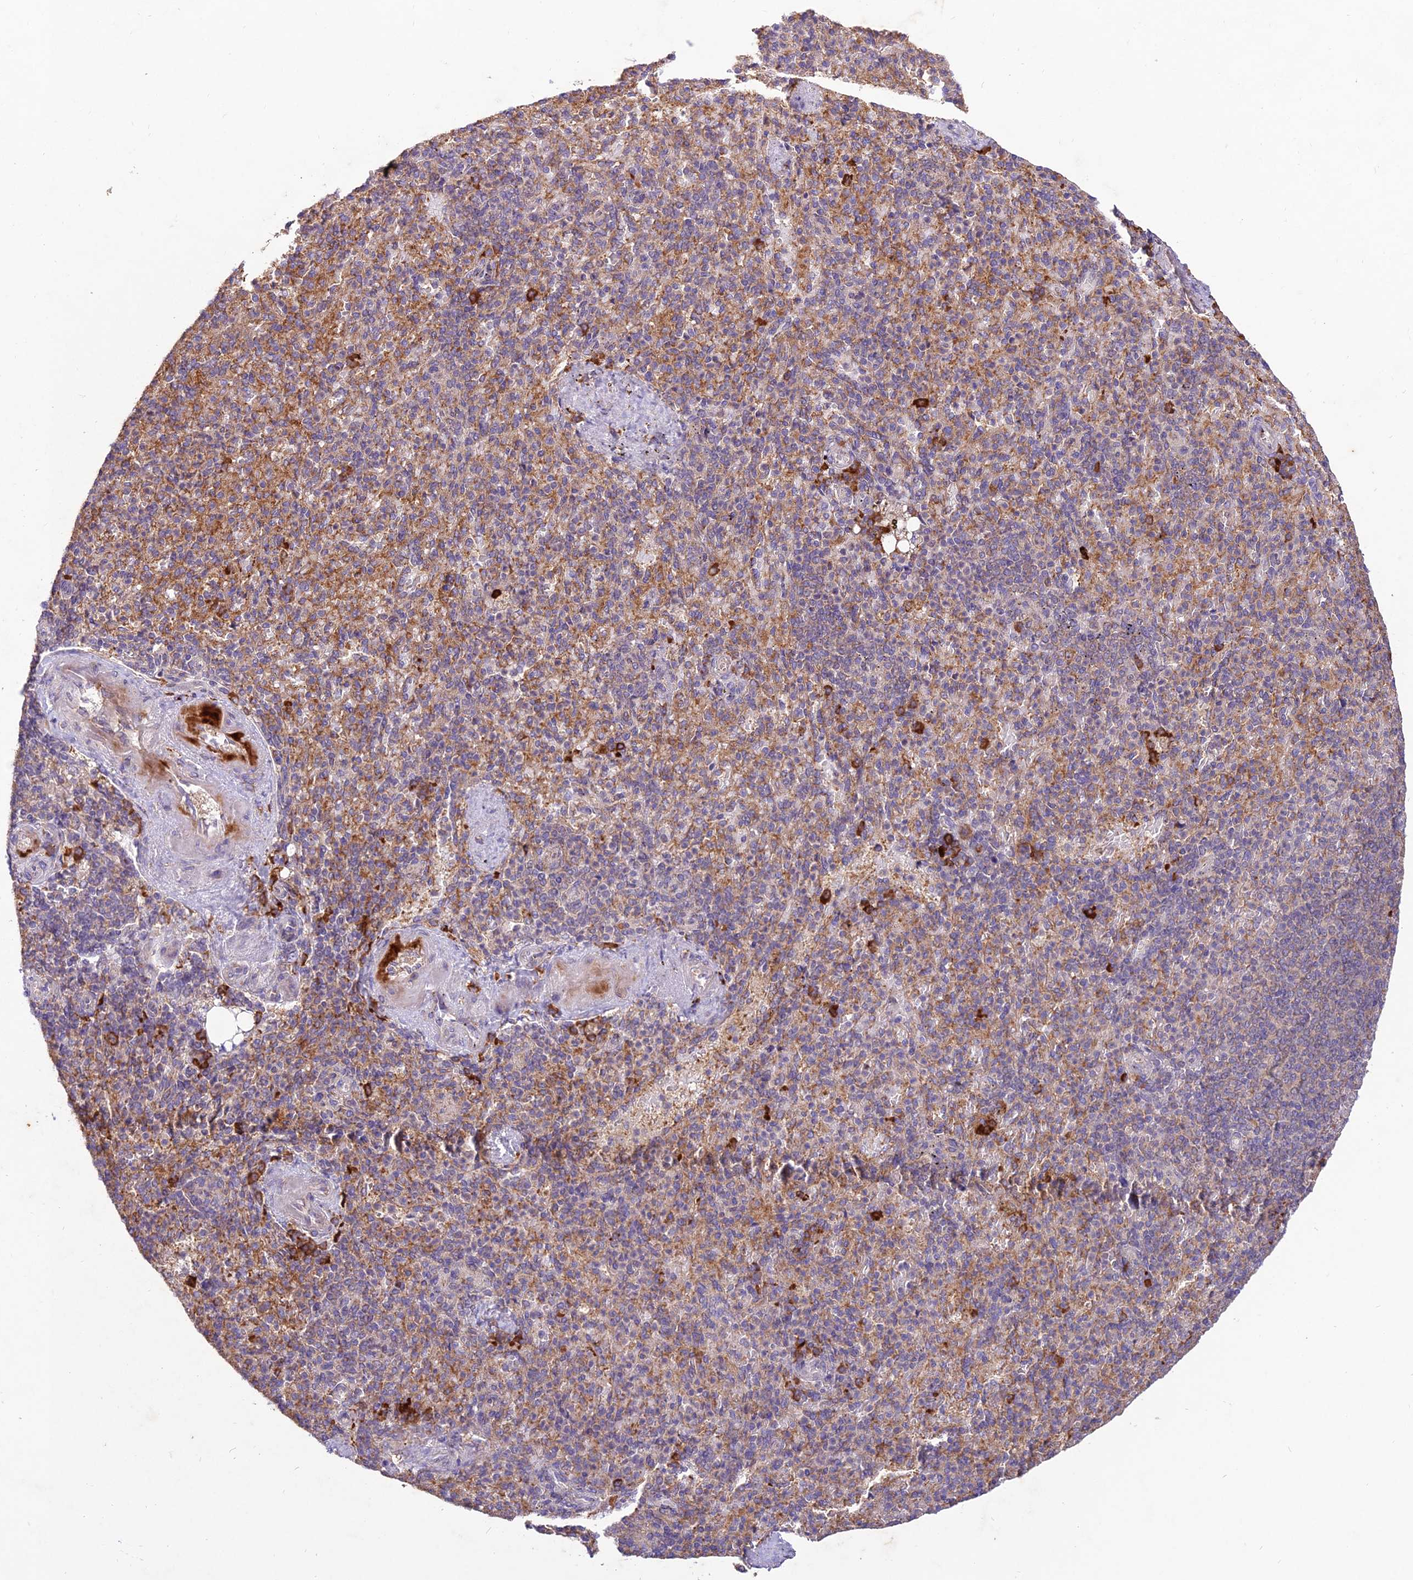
{"staining": {"intensity": "moderate", "quantity": "25%-75%", "location": "cytoplasmic/membranous"}, "tissue": "spleen", "cell_type": "Cells in red pulp", "image_type": "normal", "snomed": [{"axis": "morphology", "description": "Normal tissue, NOS"}, {"axis": "topography", "description": "Spleen"}], "caption": "Immunohistochemical staining of unremarkable human spleen exhibits moderate cytoplasmic/membranous protein positivity in about 25%-75% of cells in red pulp.", "gene": "NXNL2", "patient": {"sex": "female", "age": 74}}